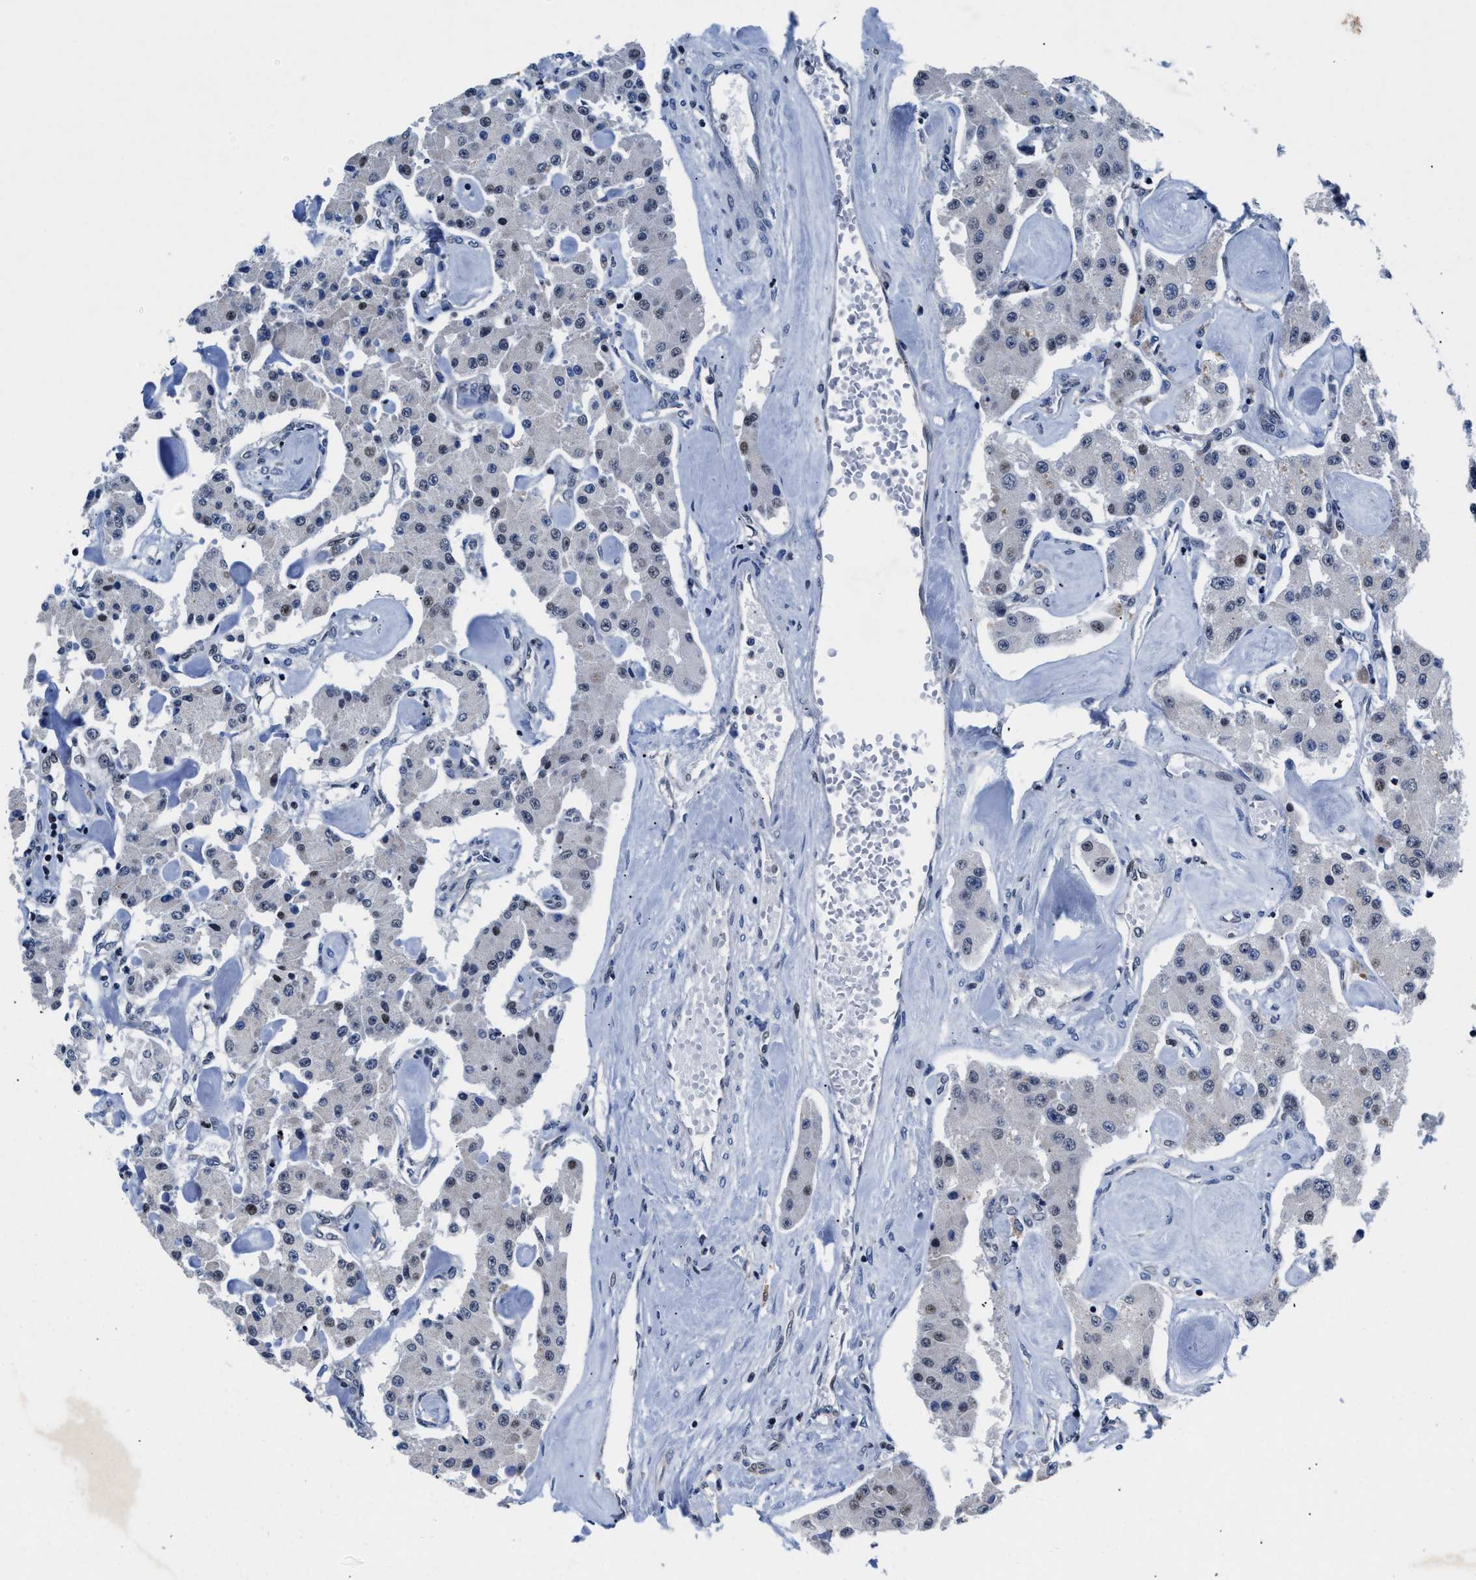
{"staining": {"intensity": "negative", "quantity": "none", "location": "none"}, "tissue": "carcinoid", "cell_type": "Tumor cells", "image_type": "cancer", "snomed": [{"axis": "morphology", "description": "Carcinoid, malignant, NOS"}, {"axis": "topography", "description": "Pancreas"}], "caption": "IHC micrograph of neoplastic tissue: malignant carcinoid stained with DAB shows no significant protein positivity in tumor cells. Nuclei are stained in blue.", "gene": "WDR81", "patient": {"sex": "male", "age": 41}}